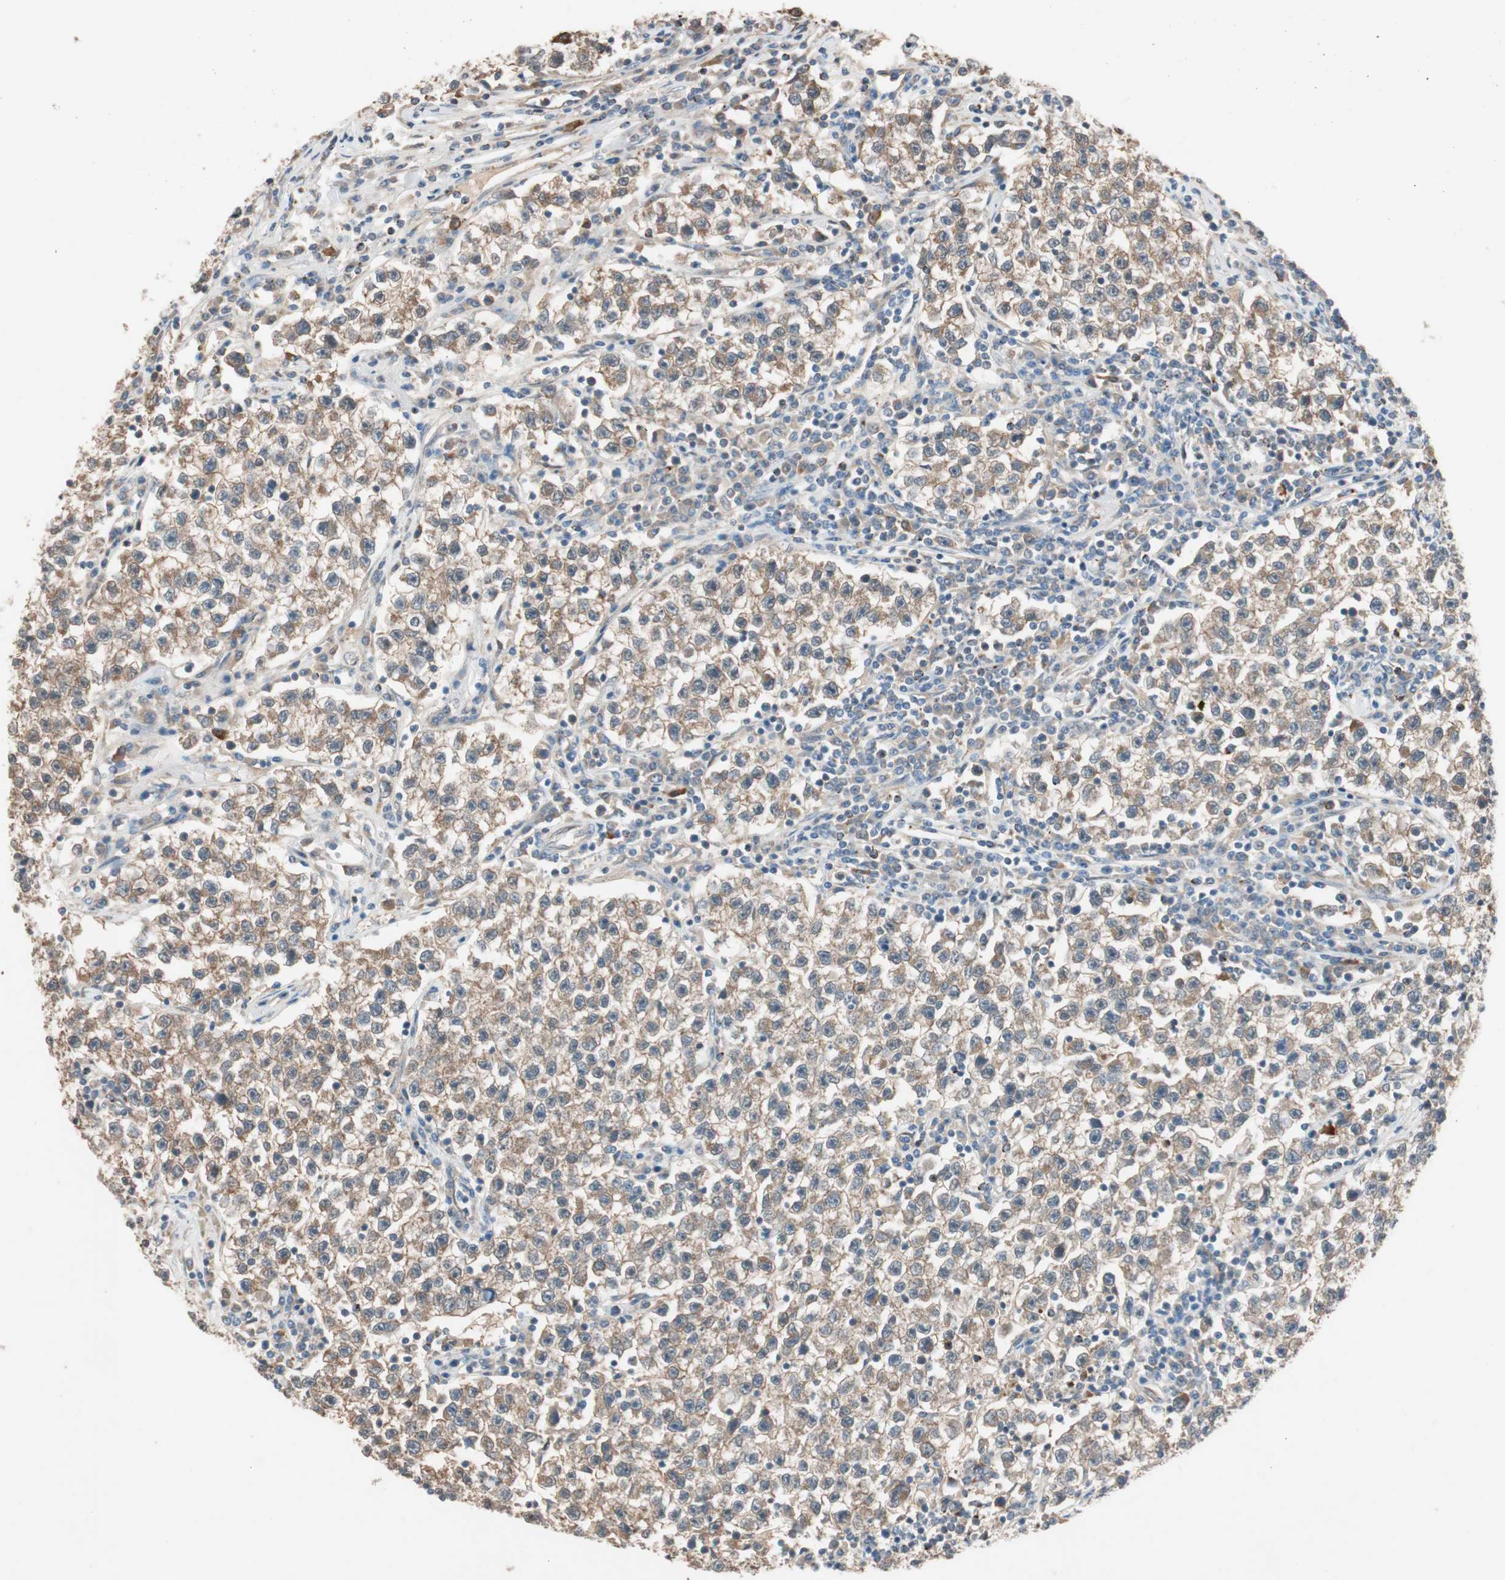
{"staining": {"intensity": "weak", "quantity": ">75%", "location": "cytoplasmic/membranous"}, "tissue": "testis cancer", "cell_type": "Tumor cells", "image_type": "cancer", "snomed": [{"axis": "morphology", "description": "Seminoma, NOS"}, {"axis": "topography", "description": "Testis"}], "caption": "An immunohistochemistry photomicrograph of tumor tissue is shown. Protein staining in brown shows weak cytoplasmic/membranous positivity in testis cancer within tumor cells. (DAB (3,3'-diaminobenzidine) IHC, brown staining for protein, blue staining for nuclei).", "gene": "PIK3R3", "patient": {"sex": "male", "age": 22}}